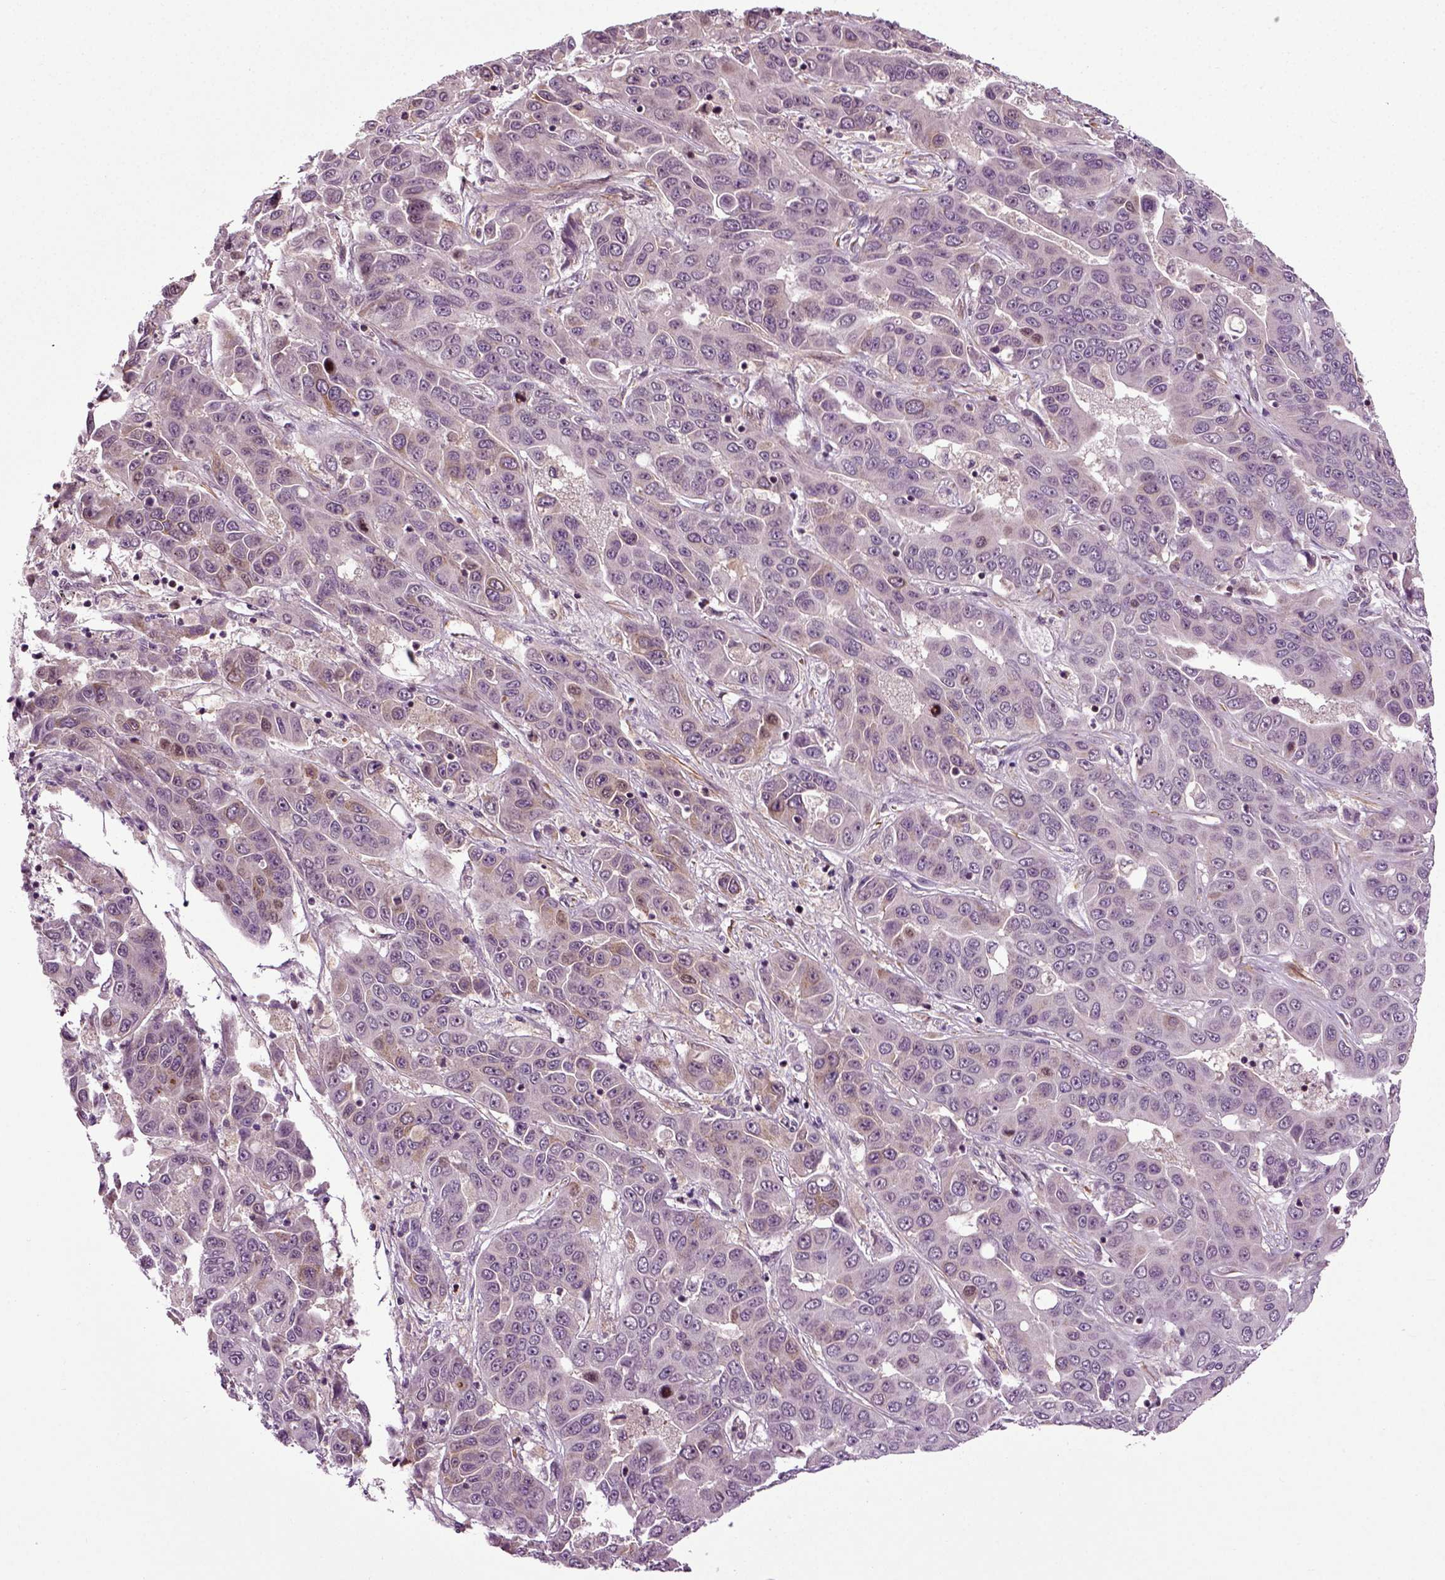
{"staining": {"intensity": "weak", "quantity": "<25%", "location": "cytoplasmic/membranous"}, "tissue": "liver cancer", "cell_type": "Tumor cells", "image_type": "cancer", "snomed": [{"axis": "morphology", "description": "Cholangiocarcinoma"}, {"axis": "topography", "description": "Liver"}], "caption": "Tumor cells show no significant positivity in cholangiocarcinoma (liver). Nuclei are stained in blue.", "gene": "KNSTRN", "patient": {"sex": "female", "age": 52}}